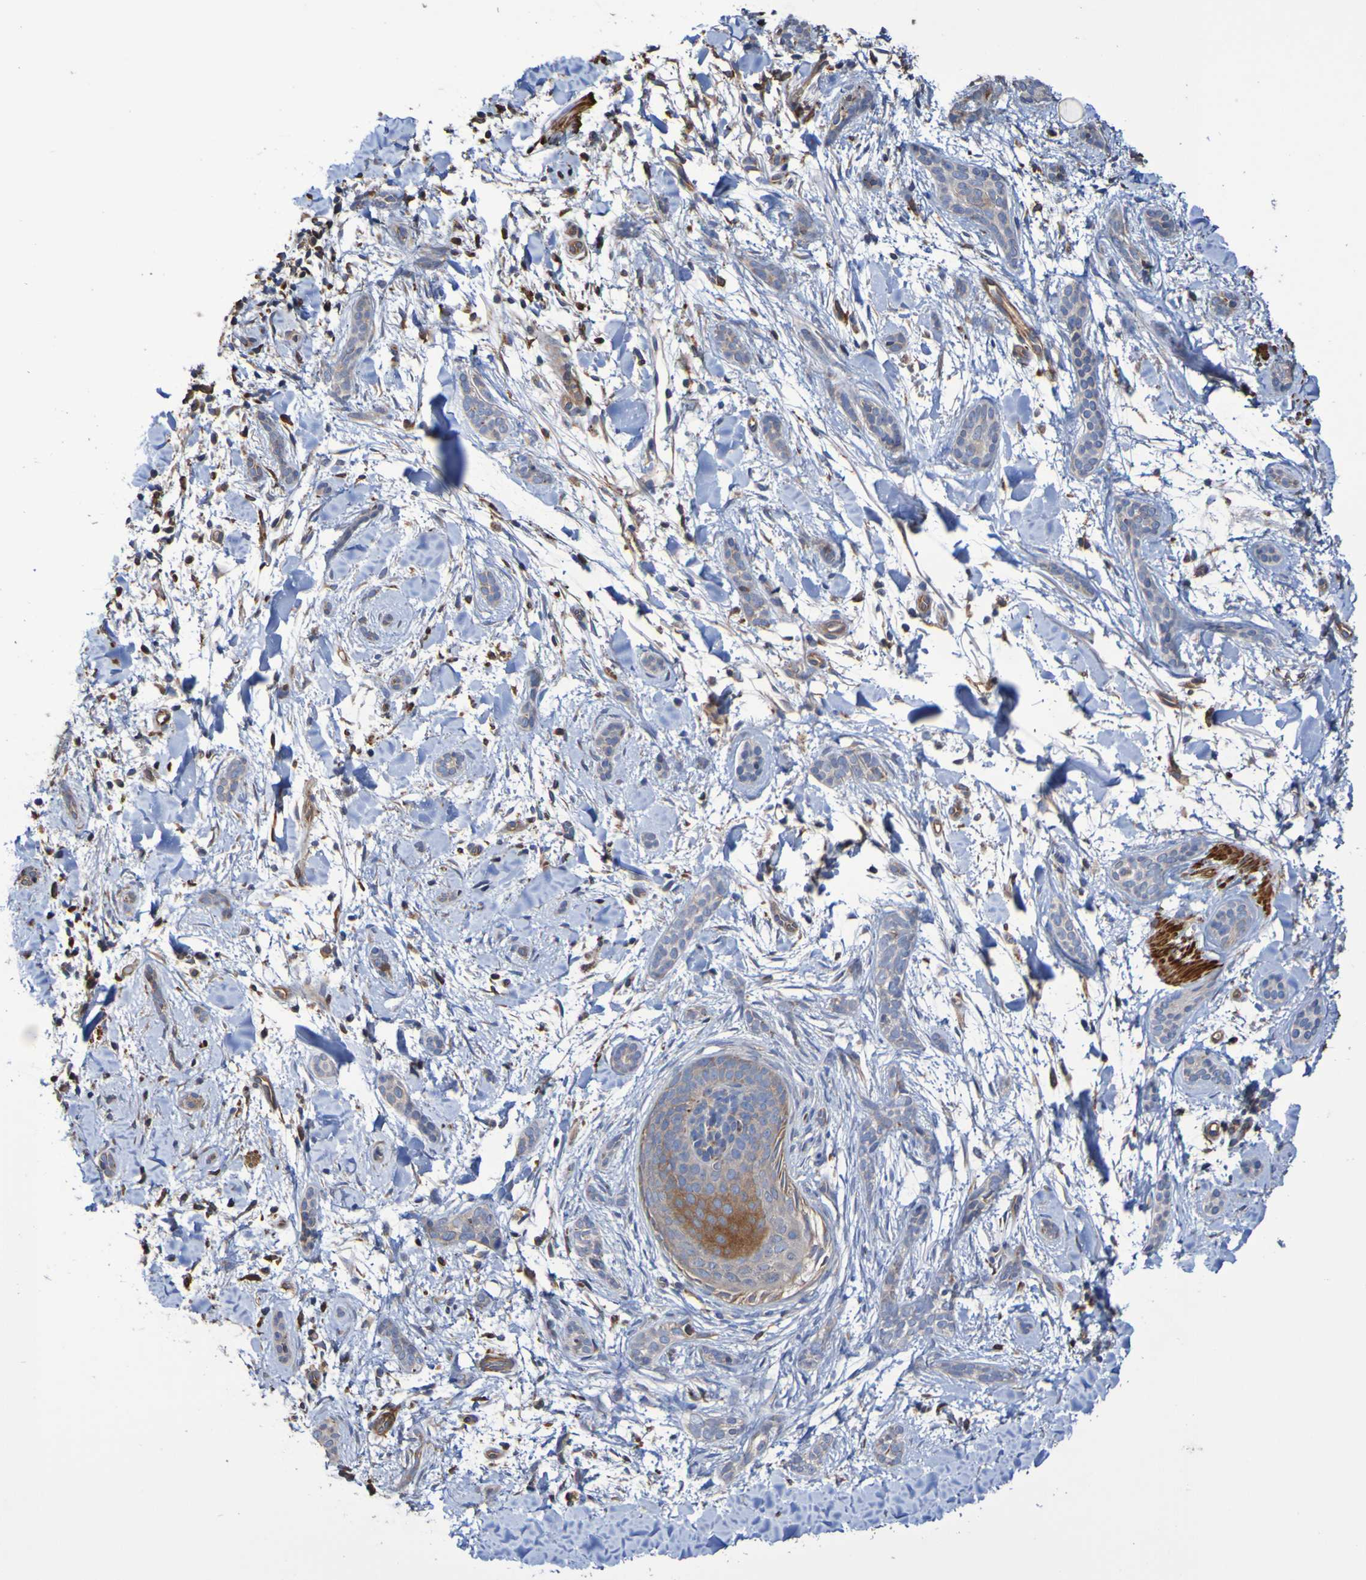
{"staining": {"intensity": "weak", "quantity": ">75%", "location": "cytoplasmic/membranous"}, "tissue": "skin cancer", "cell_type": "Tumor cells", "image_type": "cancer", "snomed": [{"axis": "morphology", "description": "Basal cell carcinoma"}, {"axis": "morphology", "description": "Adnexal tumor, benign"}, {"axis": "topography", "description": "Skin"}], "caption": "Human skin cancer stained with a brown dye exhibits weak cytoplasmic/membranous positive expression in approximately >75% of tumor cells.", "gene": "RAB11A", "patient": {"sex": "female", "age": 42}}